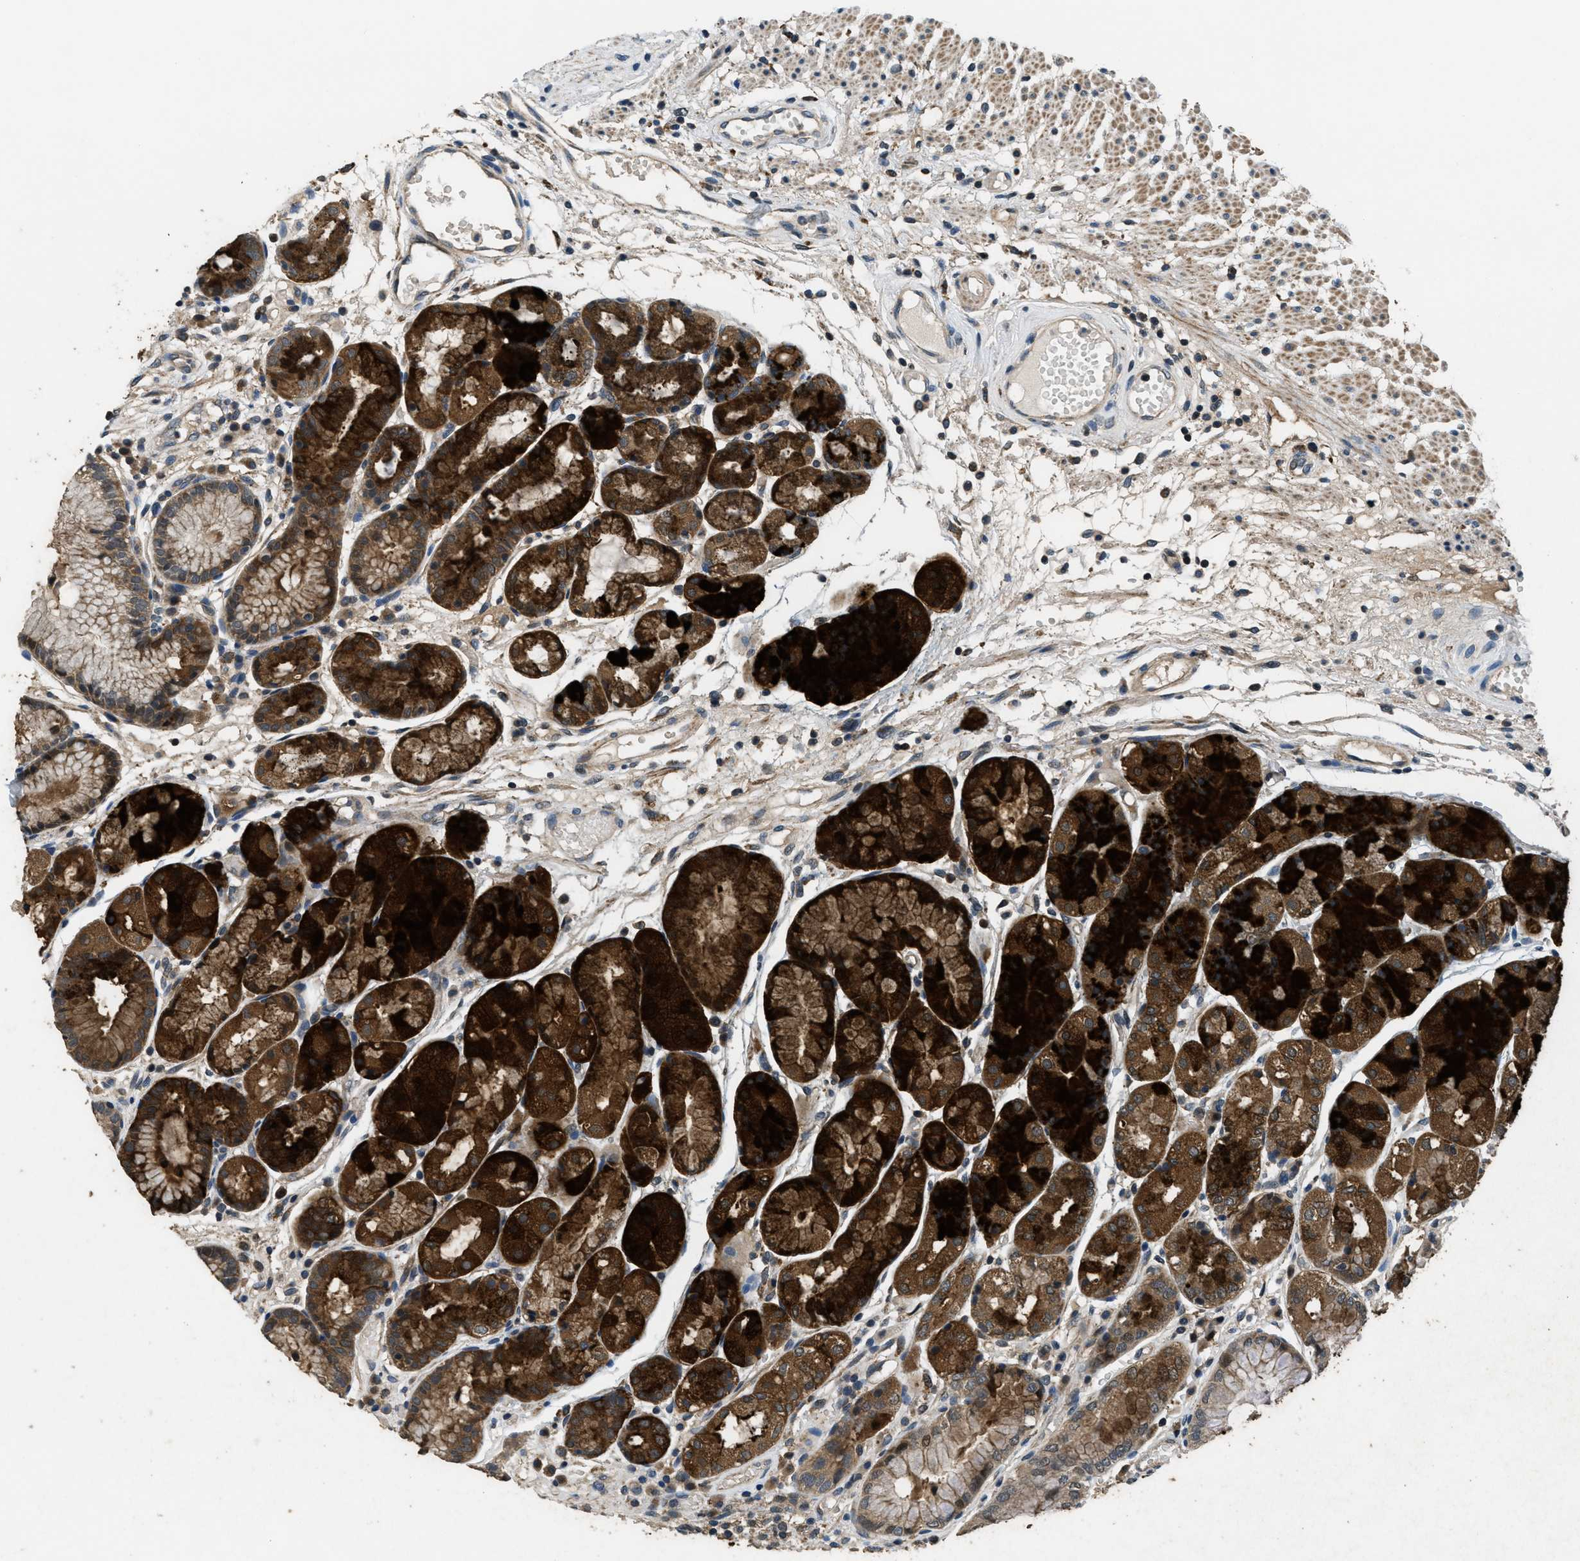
{"staining": {"intensity": "strong", "quantity": ">75%", "location": "cytoplasmic/membranous"}, "tissue": "stomach", "cell_type": "Glandular cells", "image_type": "normal", "snomed": [{"axis": "morphology", "description": "Normal tissue, NOS"}, {"axis": "topography", "description": "Stomach, upper"}], "caption": "Immunohistochemical staining of unremarkable human stomach demonstrates high levels of strong cytoplasmic/membranous expression in approximately >75% of glandular cells. The protein of interest is shown in brown color, while the nuclei are stained blue.", "gene": "NAT1", "patient": {"sex": "male", "age": 72}}